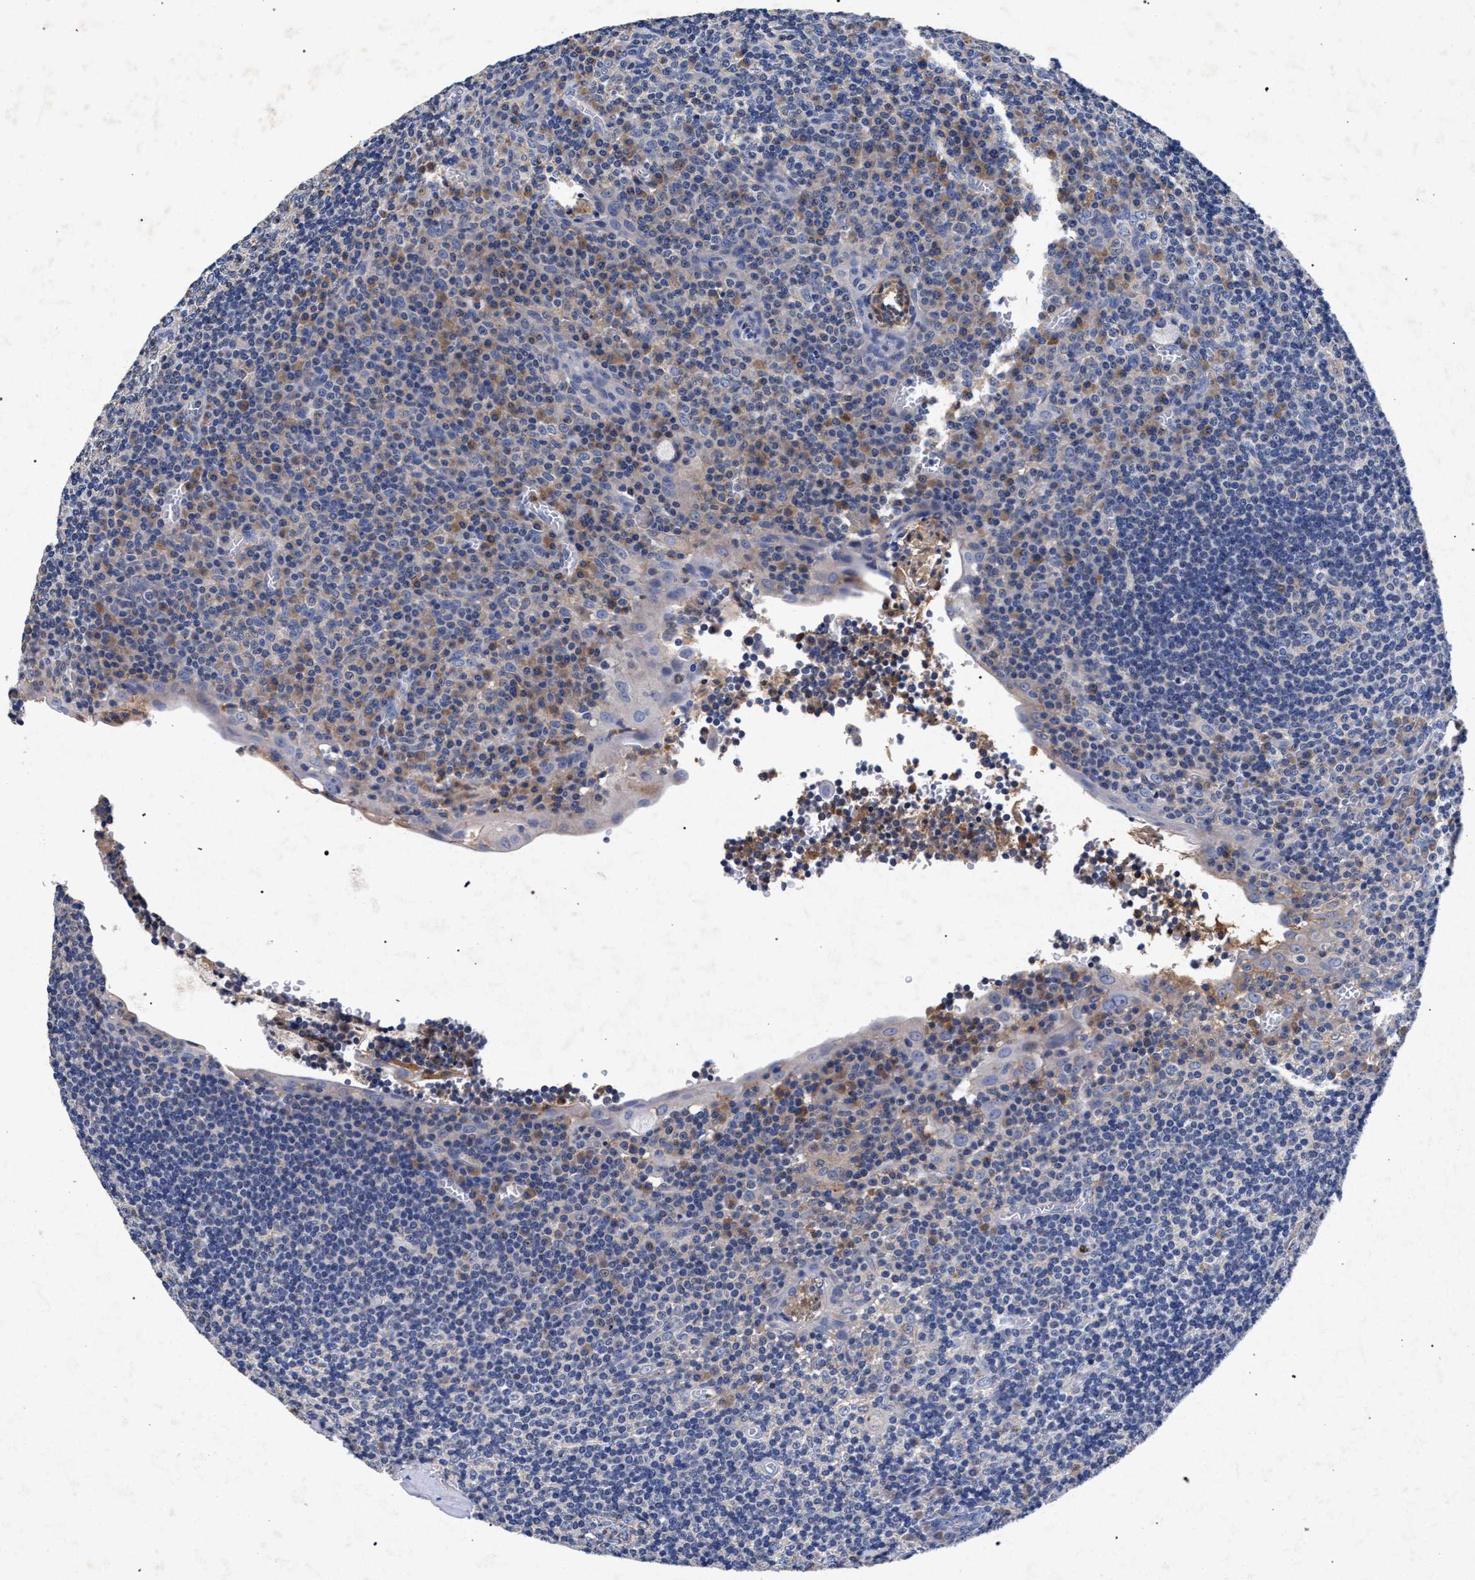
{"staining": {"intensity": "negative", "quantity": "none", "location": "none"}, "tissue": "tonsil", "cell_type": "Germinal center cells", "image_type": "normal", "snomed": [{"axis": "morphology", "description": "Normal tissue, NOS"}, {"axis": "topography", "description": "Tonsil"}], "caption": "High power microscopy micrograph of an IHC micrograph of normal tonsil, revealing no significant expression in germinal center cells.", "gene": "HSD17B14", "patient": {"sex": "male", "age": 37}}